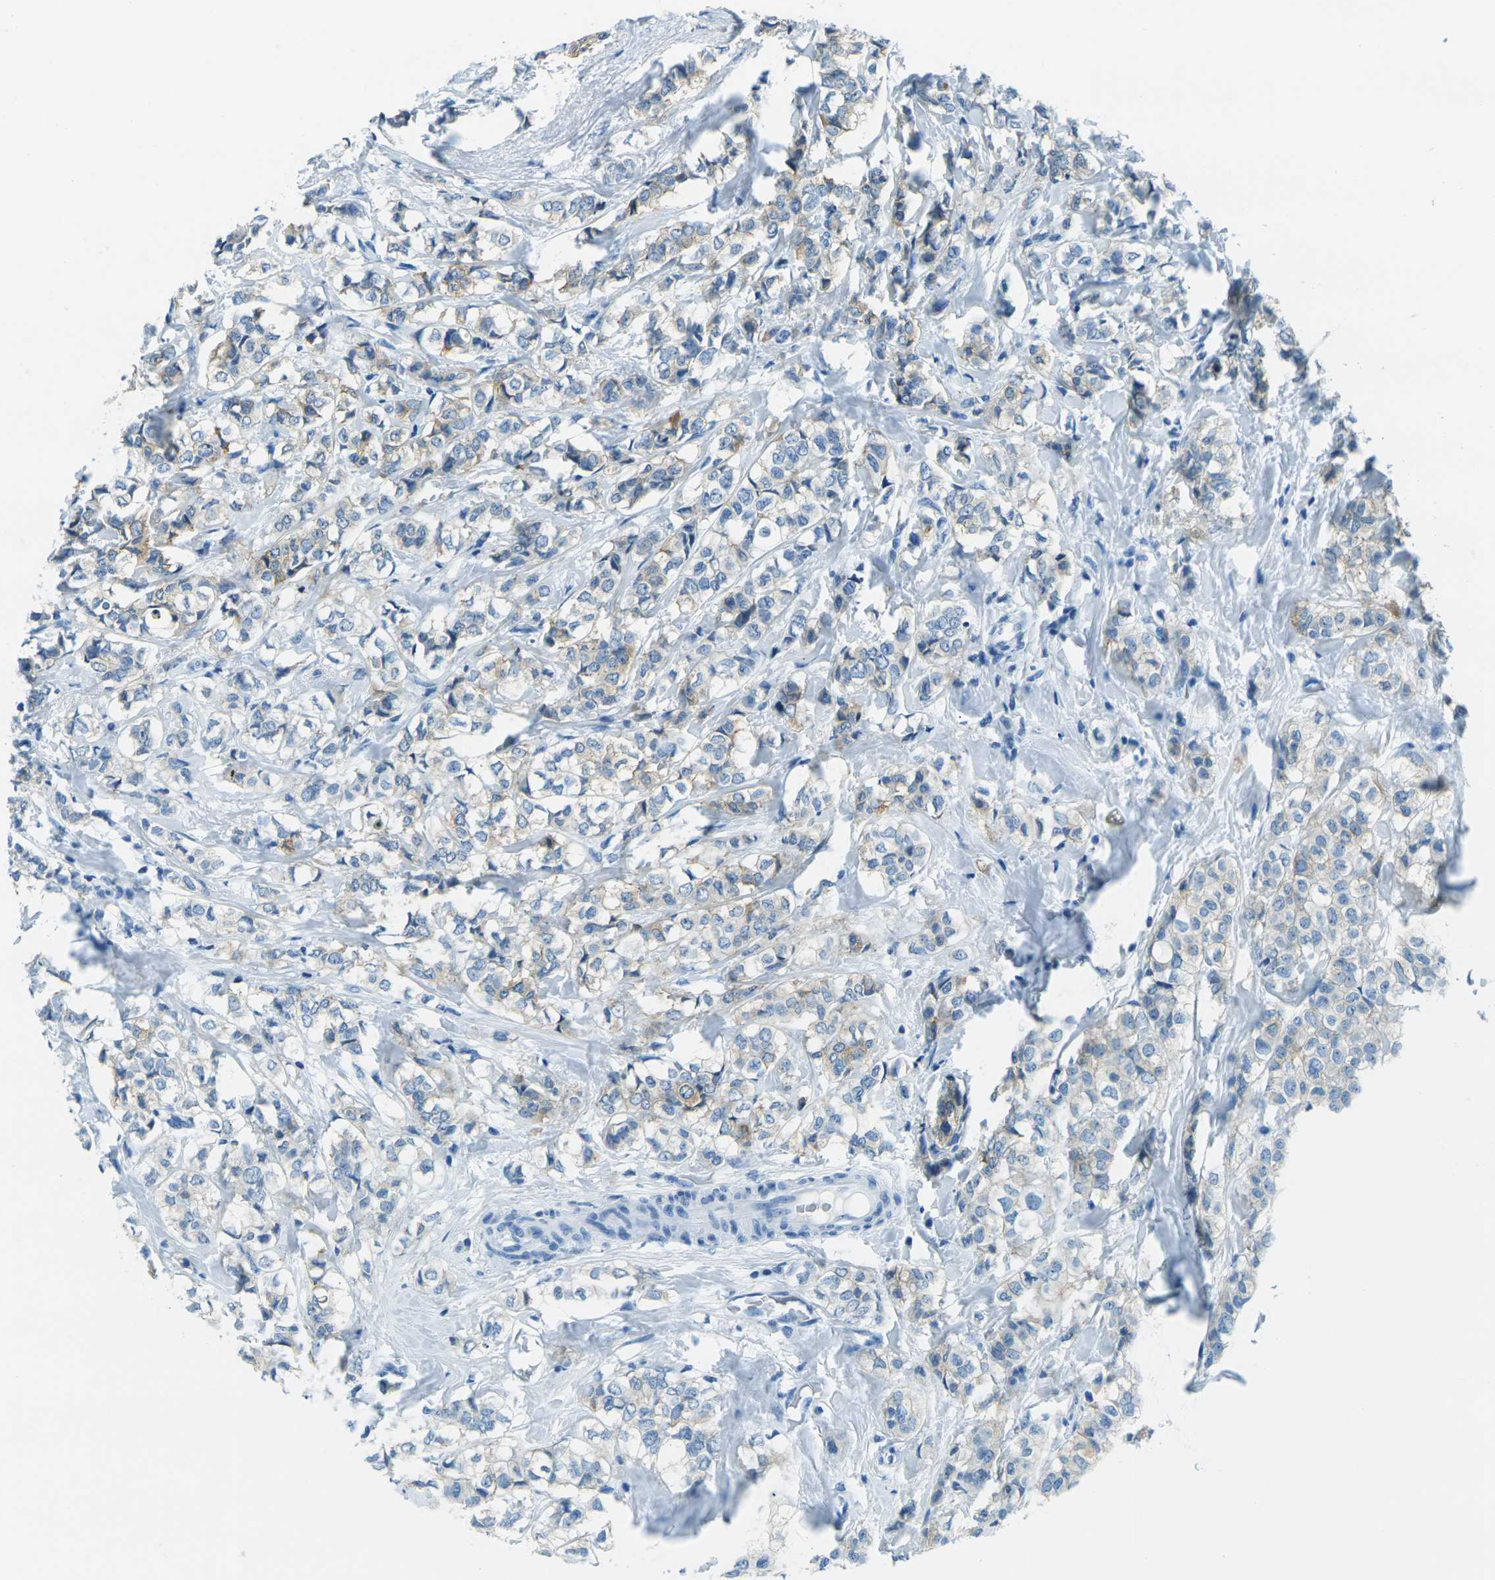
{"staining": {"intensity": "weak", "quantity": "25%-75%", "location": "cytoplasmic/membranous"}, "tissue": "breast cancer", "cell_type": "Tumor cells", "image_type": "cancer", "snomed": [{"axis": "morphology", "description": "Lobular carcinoma"}, {"axis": "topography", "description": "Breast"}], "caption": "Immunohistochemistry staining of lobular carcinoma (breast), which exhibits low levels of weak cytoplasmic/membranous positivity in about 25%-75% of tumor cells indicating weak cytoplasmic/membranous protein expression. The staining was performed using DAB (brown) for protein detection and nuclei were counterstained in hematoxylin (blue).", "gene": "OCLN", "patient": {"sex": "female", "age": 60}}